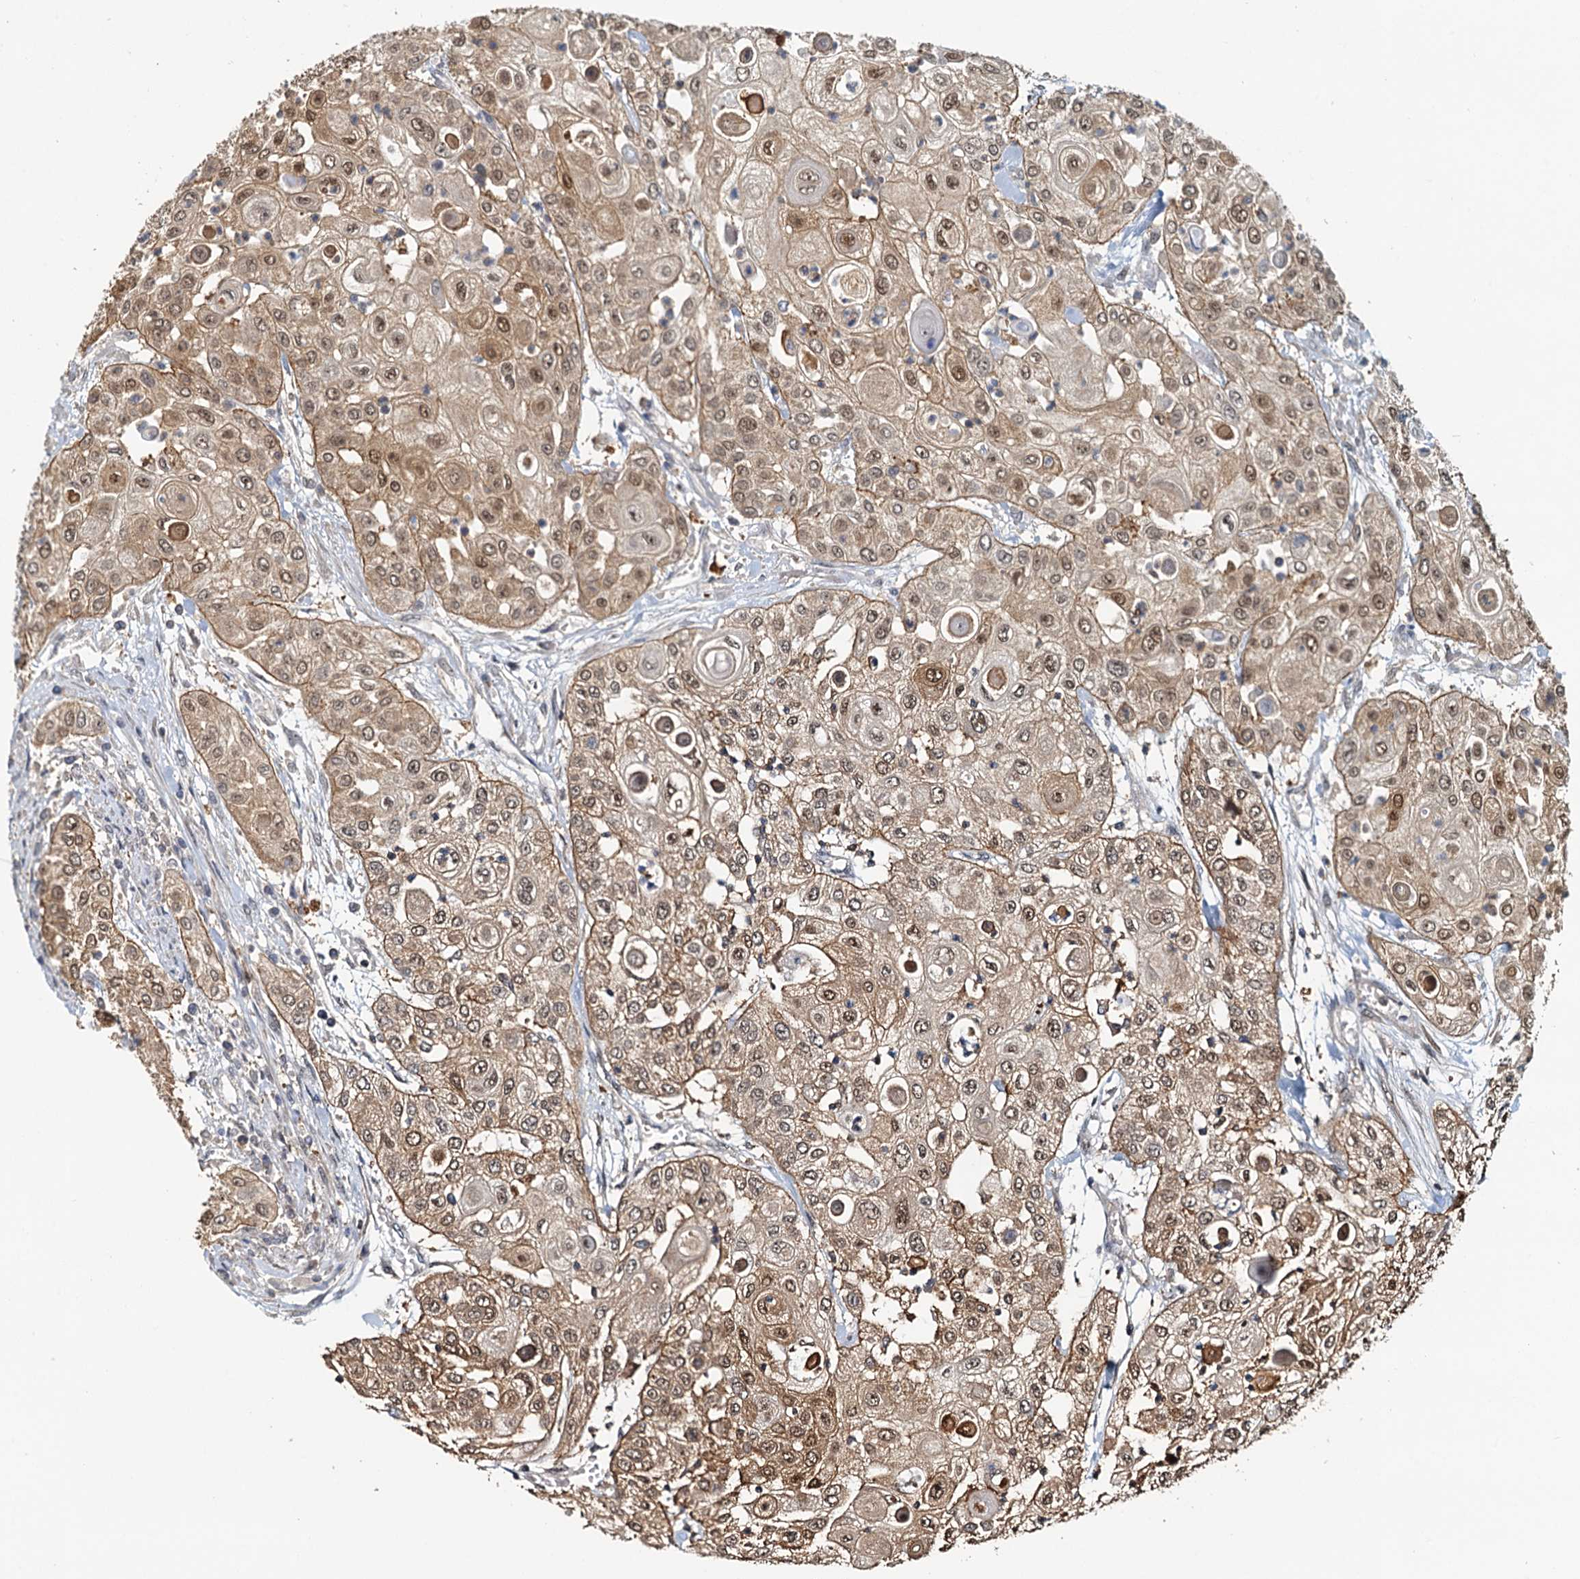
{"staining": {"intensity": "moderate", "quantity": ">75%", "location": "cytoplasmic/membranous,nuclear"}, "tissue": "urothelial cancer", "cell_type": "Tumor cells", "image_type": "cancer", "snomed": [{"axis": "morphology", "description": "Urothelial carcinoma, High grade"}, {"axis": "topography", "description": "Urinary bladder"}], "caption": "A high-resolution histopathology image shows IHC staining of high-grade urothelial carcinoma, which exhibits moderate cytoplasmic/membranous and nuclear expression in about >75% of tumor cells. The staining was performed using DAB, with brown indicating positive protein expression. Nuclei are stained blue with hematoxylin.", "gene": "SPINDOC", "patient": {"sex": "female", "age": 79}}